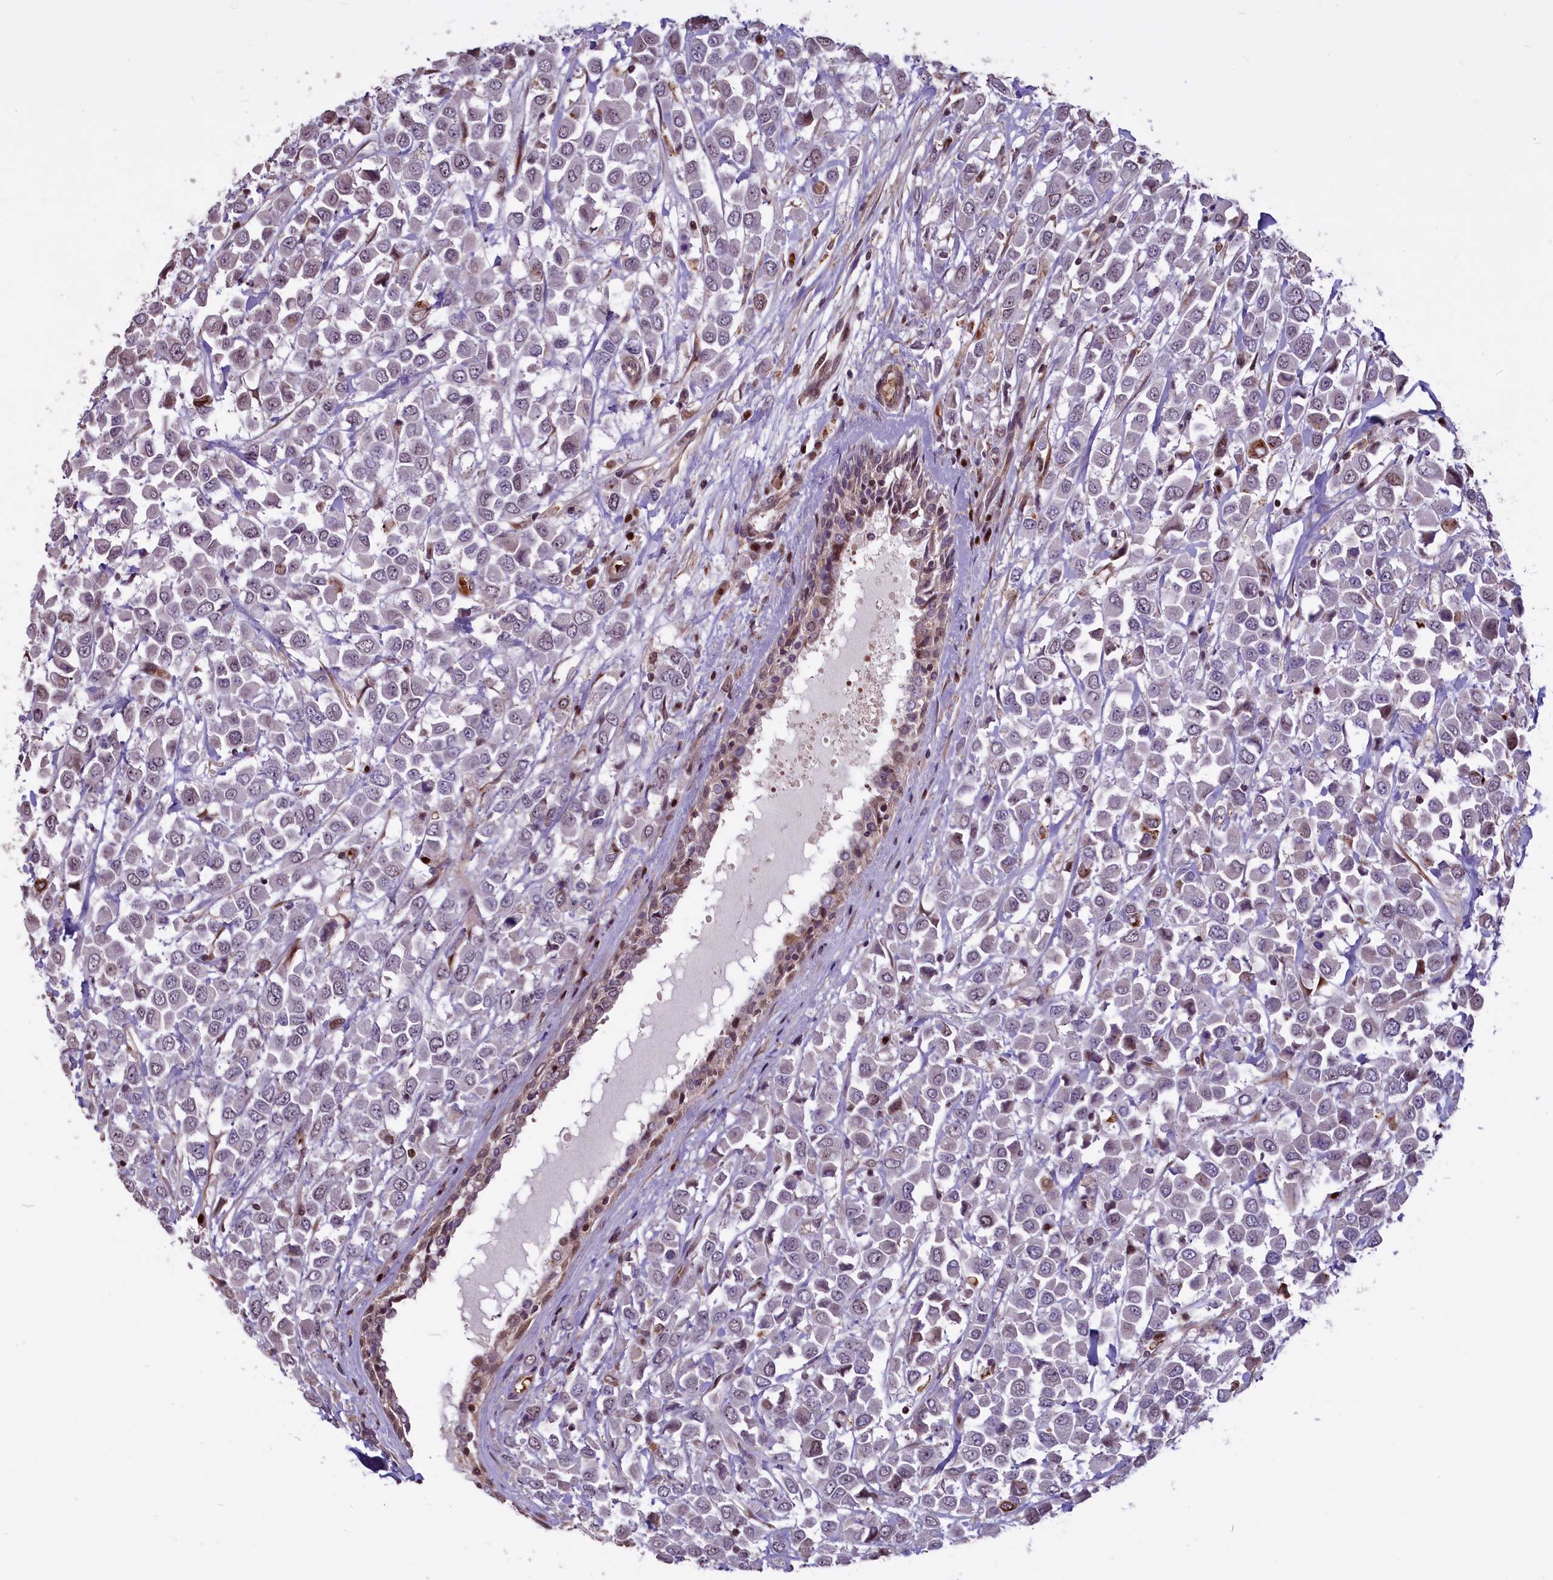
{"staining": {"intensity": "weak", "quantity": "<25%", "location": "cytoplasmic/membranous,nuclear"}, "tissue": "breast cancer", "cell_type": "Tumor cells", "image_type": "cancer", "snomed": [{"axis": "morphology", "description": "Duct carcinoma"}, {"axis": "topography", "description": "Breast"}], "caption": "DAB (3,3'-diaminobenzidine) immunohistochemical staining of breast cancer demonstrates no significant positivity in tumor cells.", "gene": "SHFL", "patient": {"sex": "female", "age": 61}}